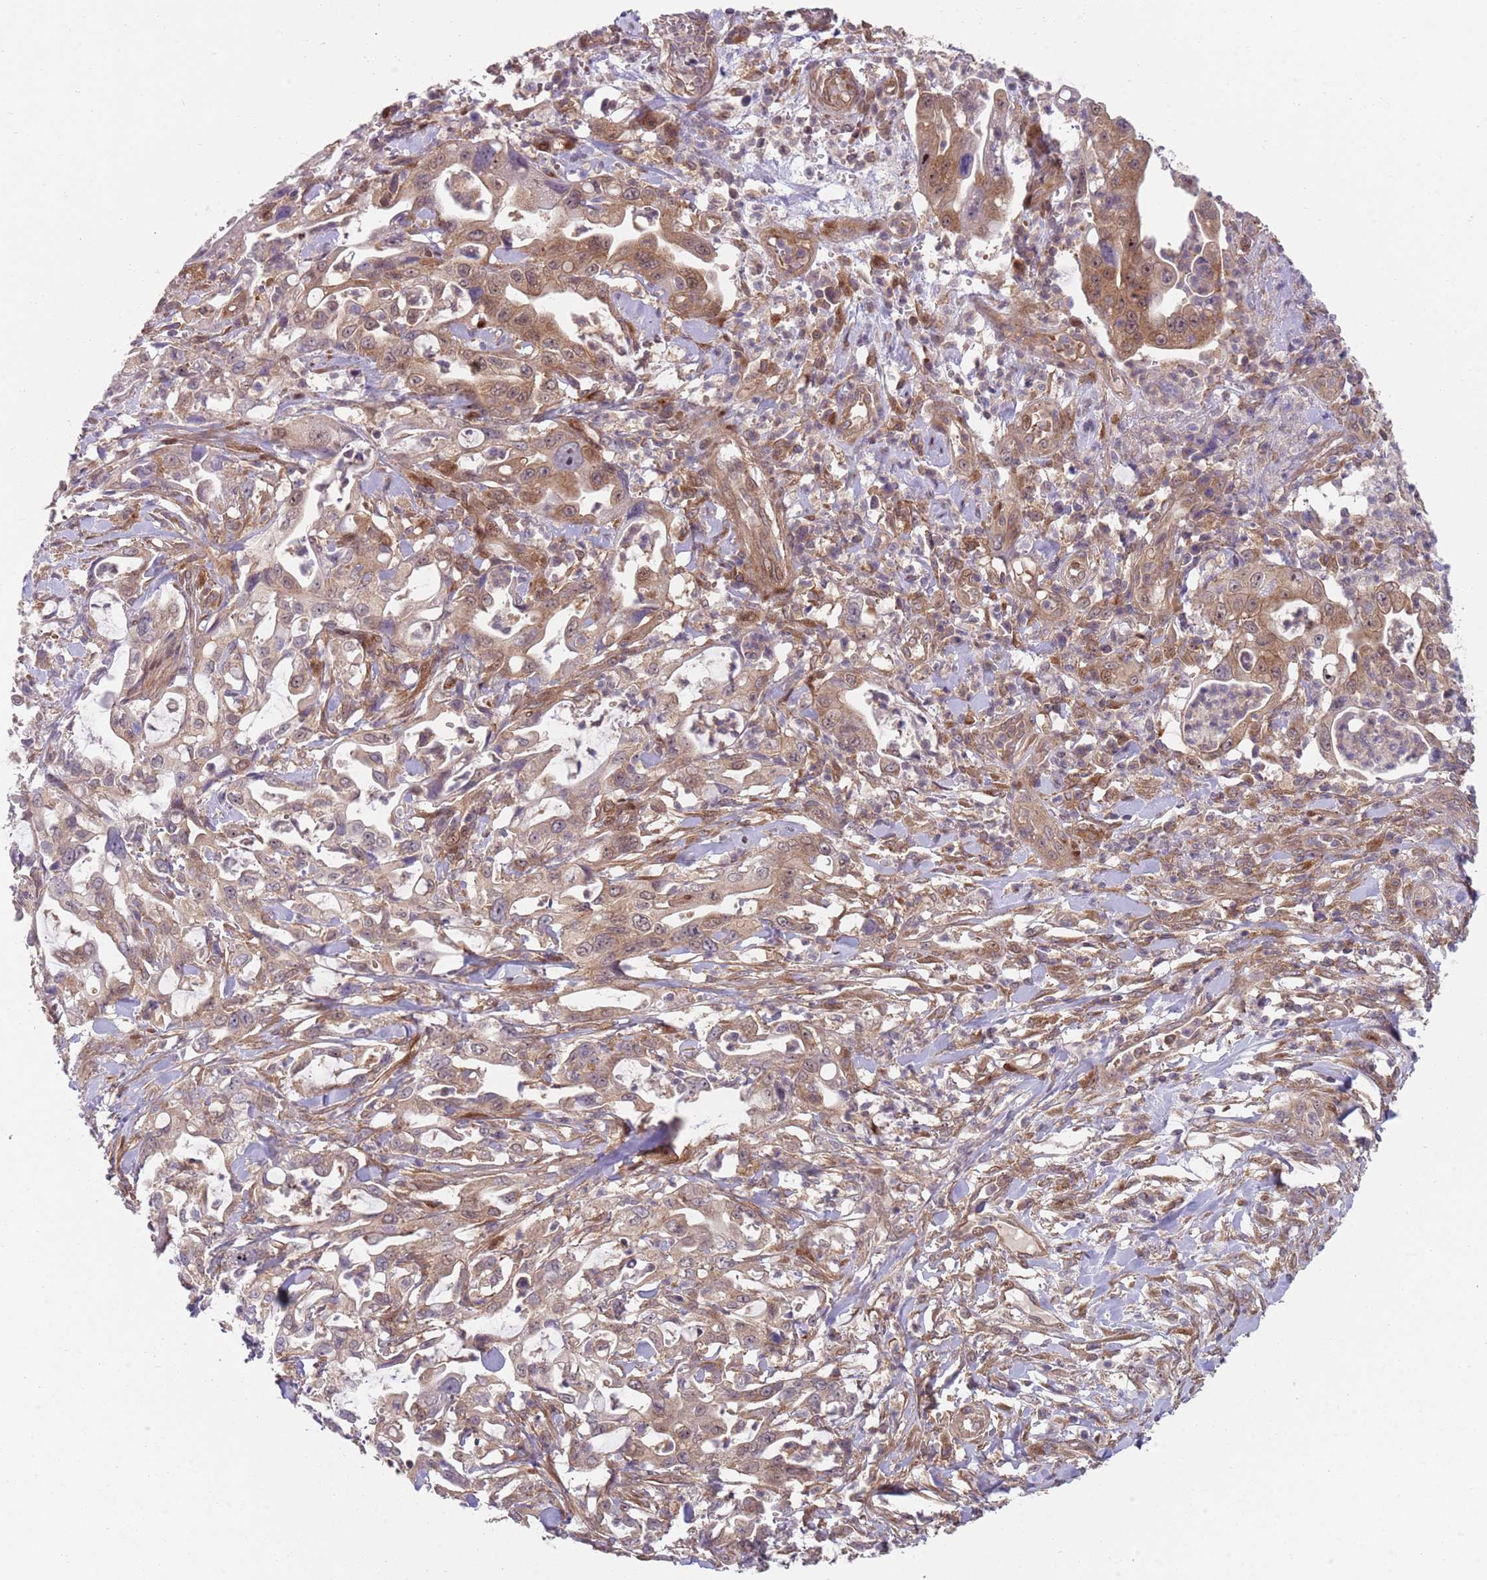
{"staining": {"intensity": "moderate", "quantity": ">75%", "location": "cytoplasmic/membranous,nuclear"}, "tissue": "pancreatic cancer", "cell_type": "Tumor cells", "image_type": "cancer", "snomed": [{"axis": "morphology", "description": "Adenocarcinoma, NOS"}, {"axis": "topography", "description": "Pancreas"}], "caption": "The image demonstrates a brown stain indicating the presence of a protein in the cytoplasmic/membranous and nuclear of tumor cells in pancreatic cancer. (DAB = brown stain, brightfield microscopy at high magnification).", "gene": "GGA1", "patient": {"sex": "female", "age": 61}}